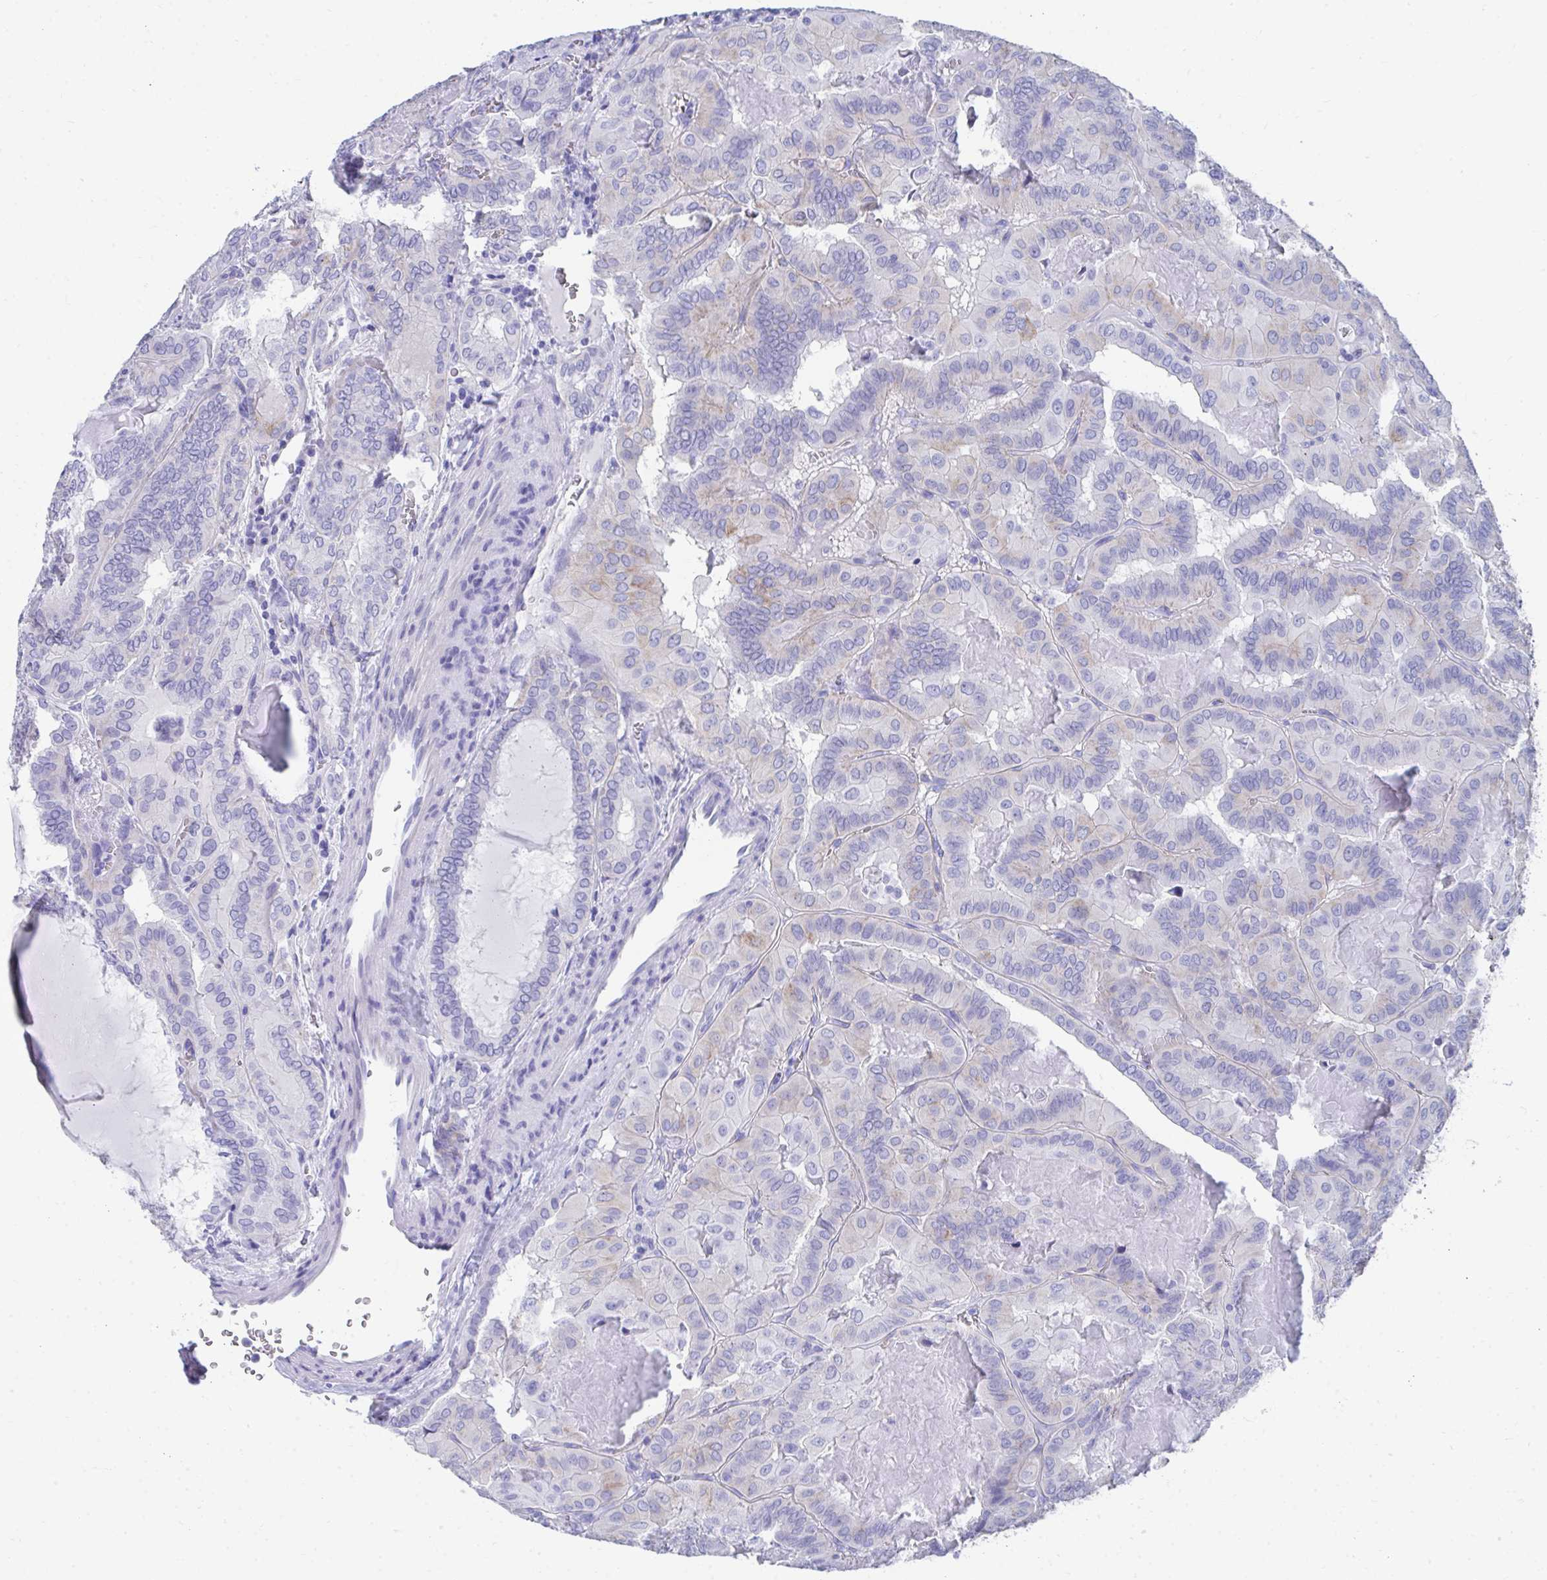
{"staining": {"intensity": "negative", "quantity": "none", "location": "none"}, "tissue": "thyroid cancer", "cell_type": "Tumor cells", "image_type": "cancer", "snomed": [{"axis": "morphology", "description": "Papillary adenocarcinoma, NOS"}, {"axis": "topography", "description": "Thyroid gland"}], "caption": "Immunohistochemistry (IHC) micrograph of neoplastic tissue: human thyroid cancer (papillary adenocarcinoma) stained with DAB displays no significant protein positivity in tumor cells. Brightfield microscopy of immunohistochemistry stained with DAB (3,3'-diaminobenzidine) (brown) and hematoxylin (blue), captured at high magnification.", "gene": "HGD", "patient": {"sex": "female", "age": 46}}